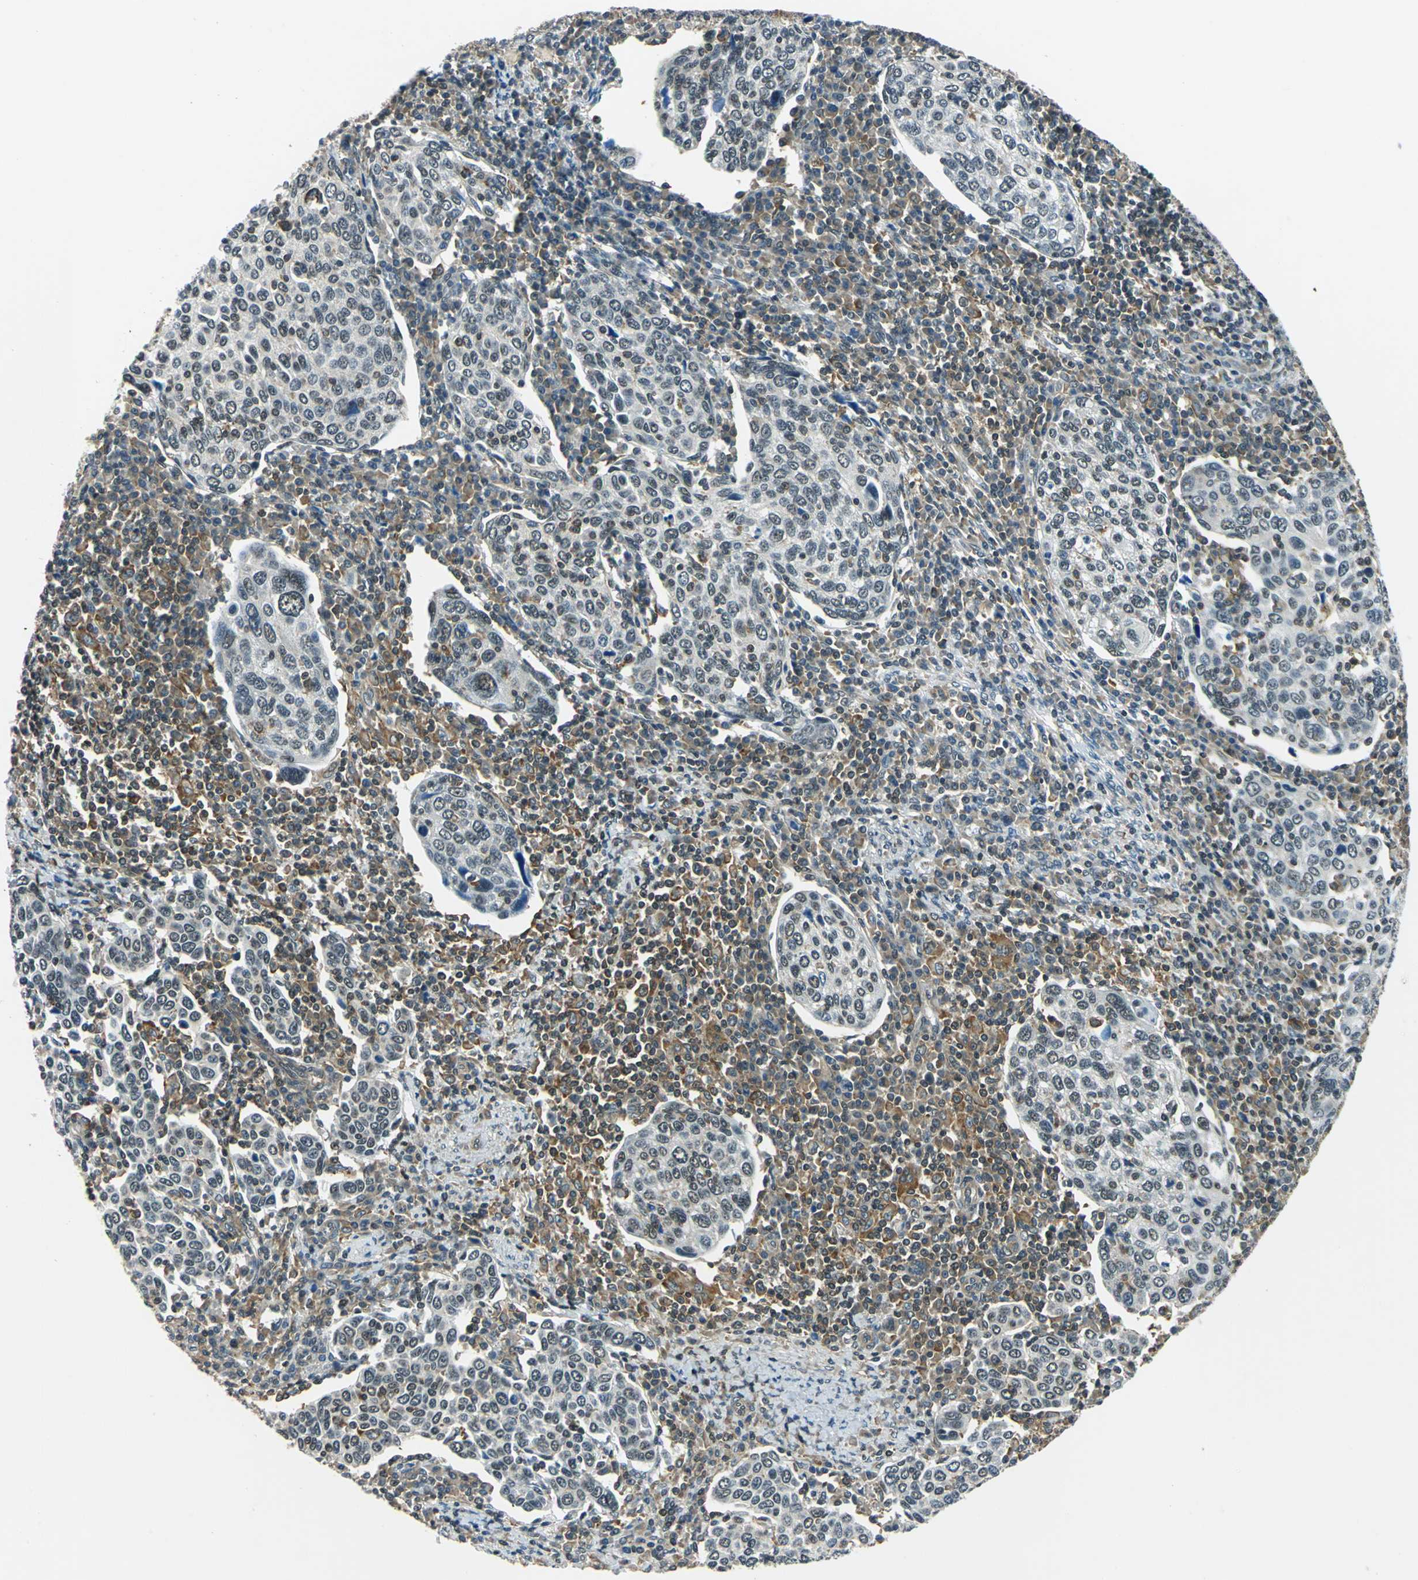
{"staining": {"intensity": "weak", "quantity": "25%-75%", "location": "cytoplasmic/membranous,nuclear"}, "tissue": "cervical cancer", "cell_type": "Tumor cells", "image_type": "cancer", "snomed": [{"axis": "morphology", "description": "Squamous cell carcinoma, NOS"}, {"axis": "topography", "description": "Cervix"}], "caption": "Tumor cells display low levels of weak cytoplasmic/membranous and nuclear staining in about 25%-75% of cells in cervical cancer (squamous cell carcinoma).", "gene": "ARPC3", "patient": {"sex": "female", "age": 40}}